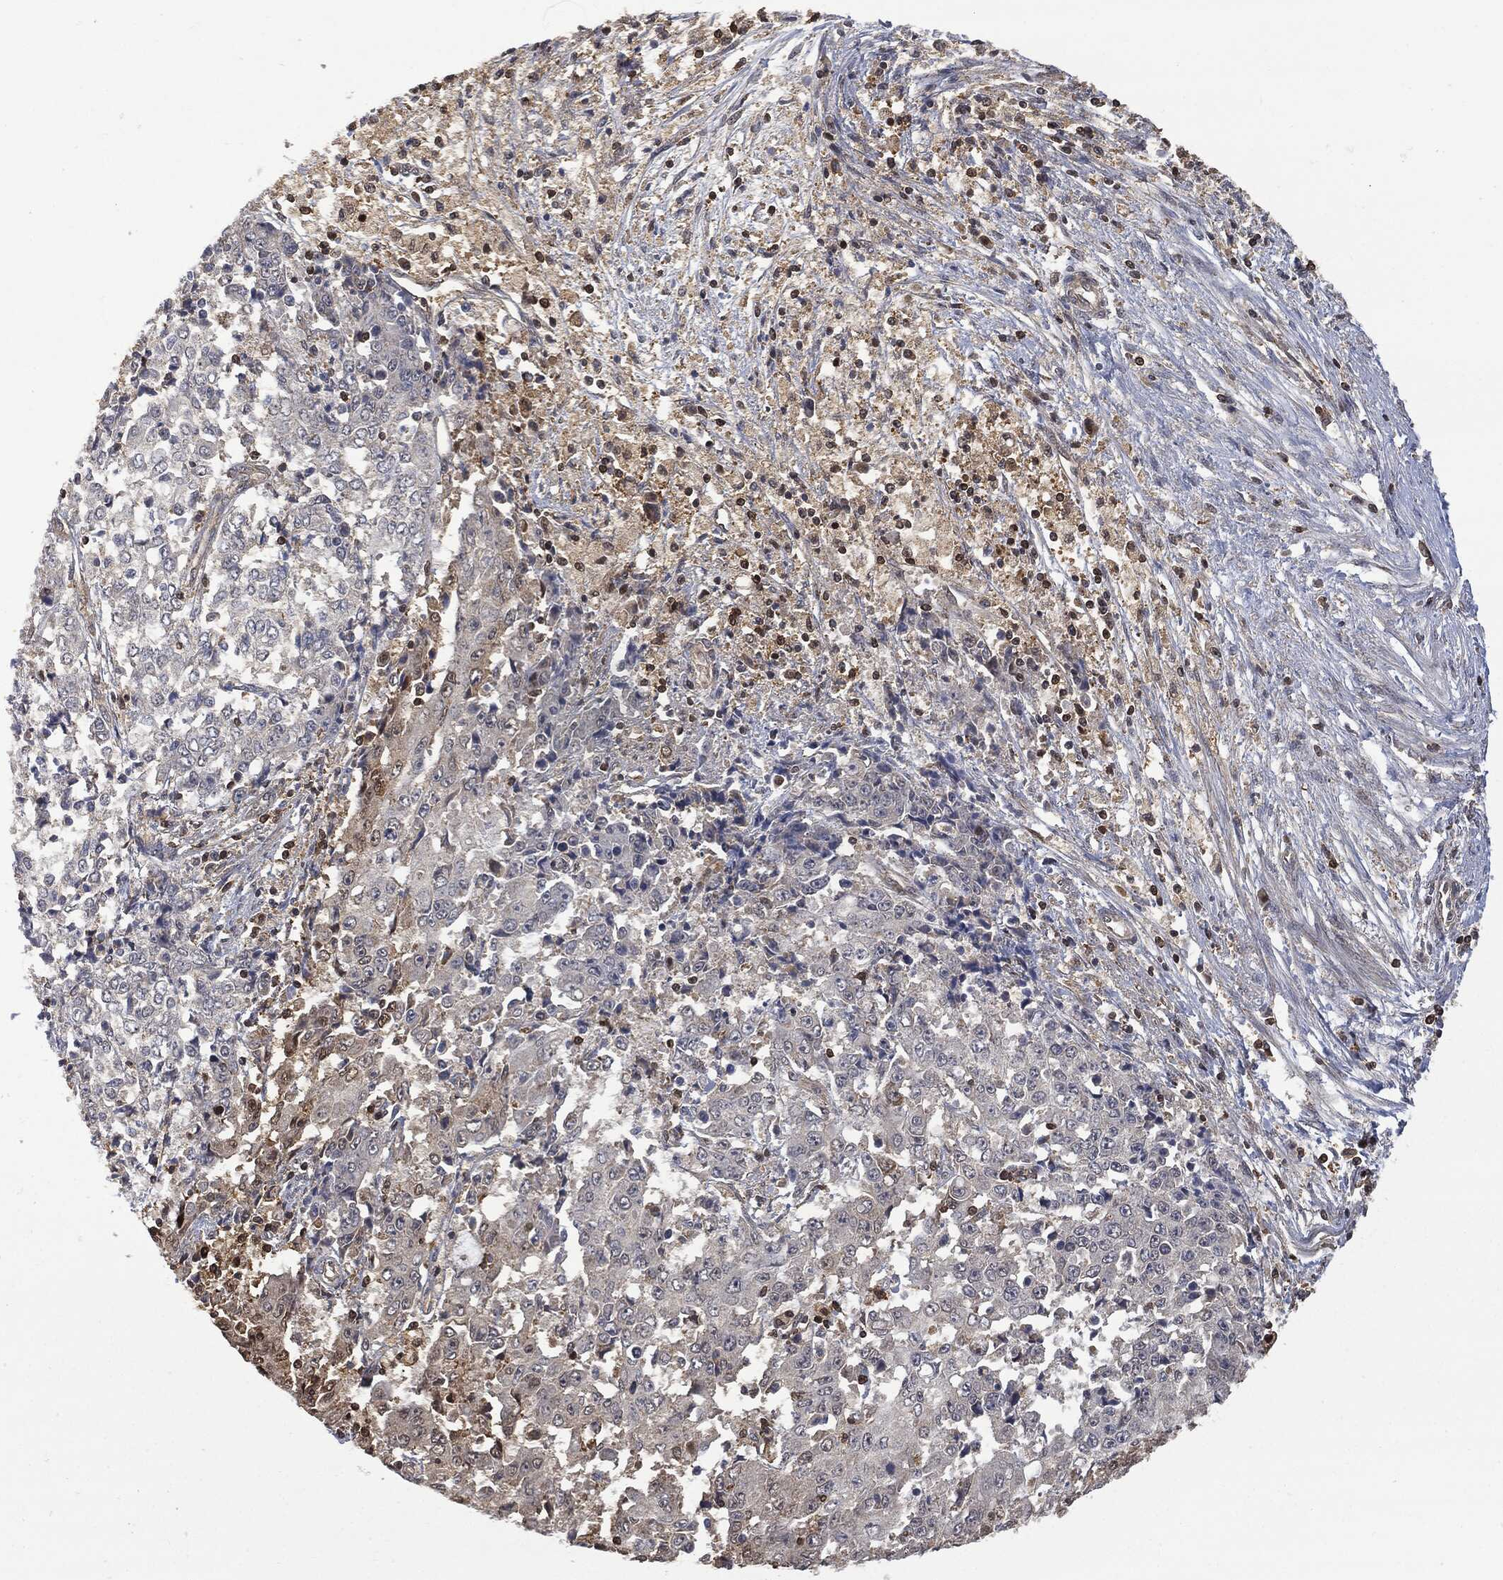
{"staining": {"intensity": "negative", "quantity": "none", "location": "none"}, "tissue": "ovarian cancer", "cell_type": "Tumor cells", "image_type": "cancer", "snomed": [{"axis": "morphology", "description": "Carcinoma, endometroid"}, {"axis": "topography", "description": "Ovary"}], "caption": "Immunohistochemical staining of human endometroid carcinoma (ovarian) demonstrates no significant staining in tumor cells.", "gene": "PSMB10", "patient": {"sex": "female", "age": 42}}